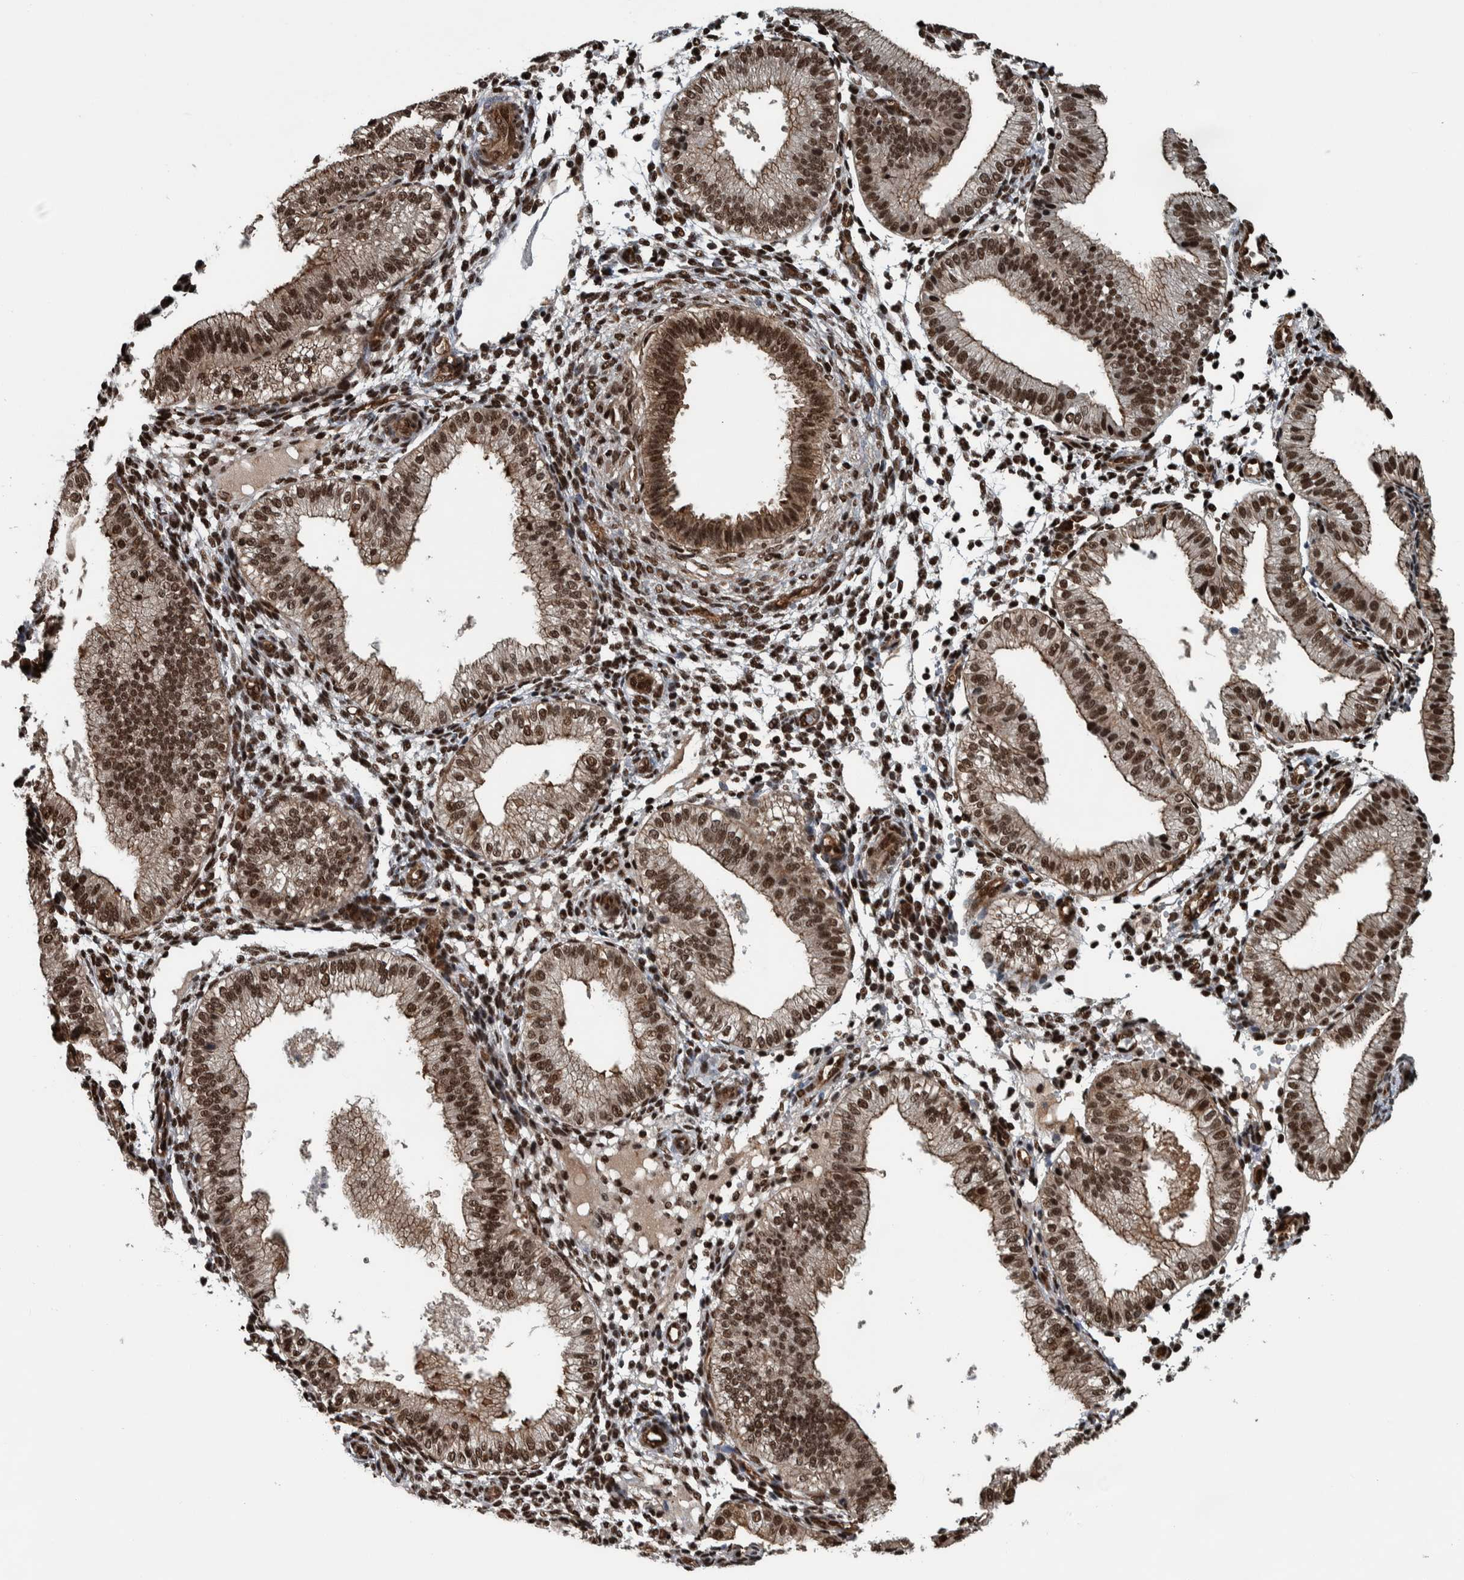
{"staining": {"intensity": "strong", "quantity": "25%-75%", "location": "nuclear"}, "tissue": "endometrium", "cell_type": "Cells in endometrial stroma", "image_type": "normal", "snomed": [{"axis": "morphology", "description": "Normal tissue, NOS"}, {"axis": "topography", "description": "Endometrium"}], "caption": "Human endometrium stained with a brown dye shows strong nuclear positive staining in approximately 25%-75% of cells in endometrial stroma.", "gene": "FAM135B", "patient": {"sex": "female", "age": 39}}